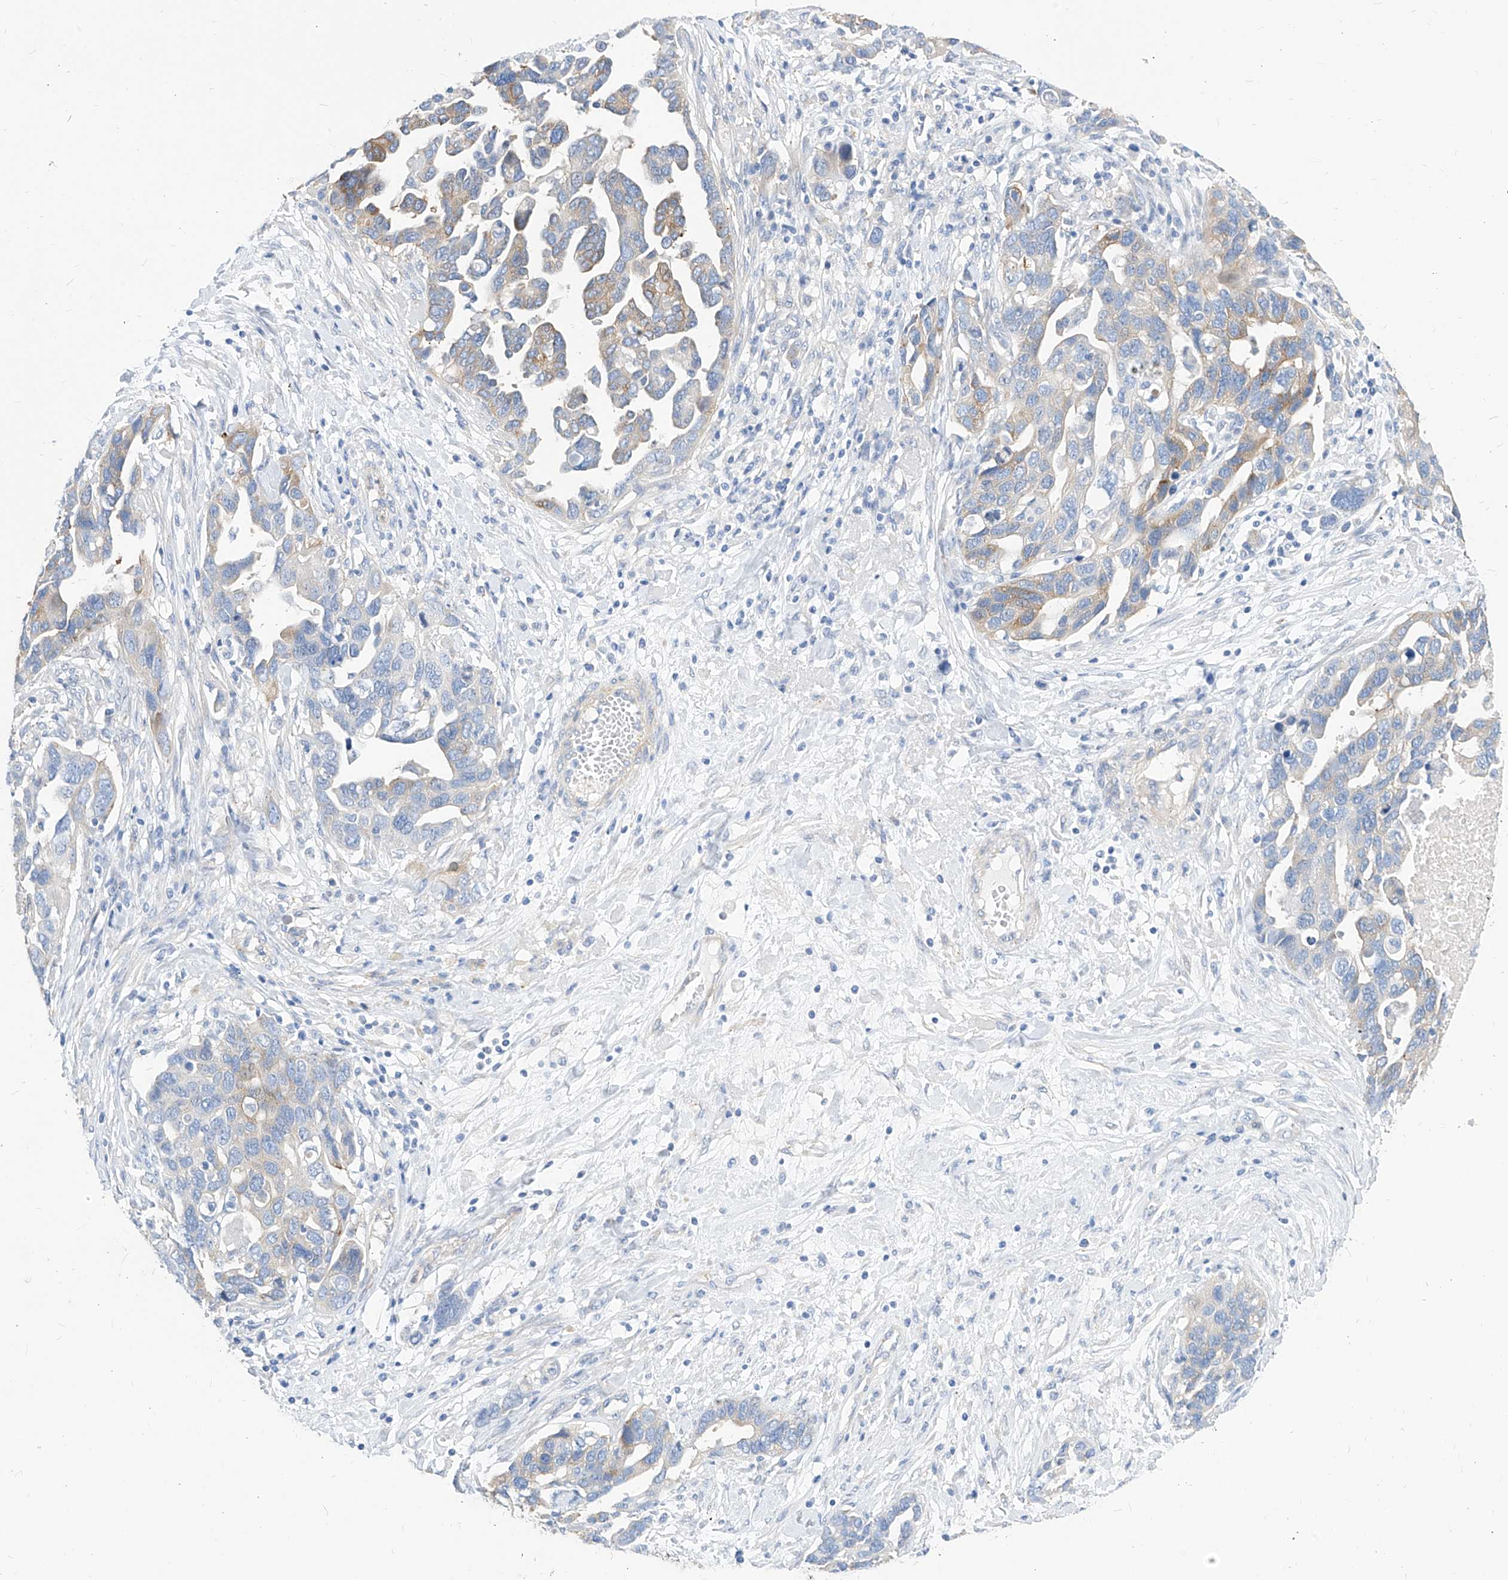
{"staining": {"intensity": "weak", "quantity": "25%-75%", "location": "cytoplasmic/membranous"}, "tissue": "ovarian cancer", "cell_type": "Tumor cells", "image_type": "cancer", "snomed": [{"axis": "morphology", "description": "Cystadenocarcinoma, serous, NOS"}, {"axis": "topography", "description": "Ovary"}], "caption": "Ovarian serous cystadenocarcinoma stained with a protein marker shows weak staining in tumor cells.", "gene": "SCGB2A1", "patient": {"sex": "female", "age": 54}}